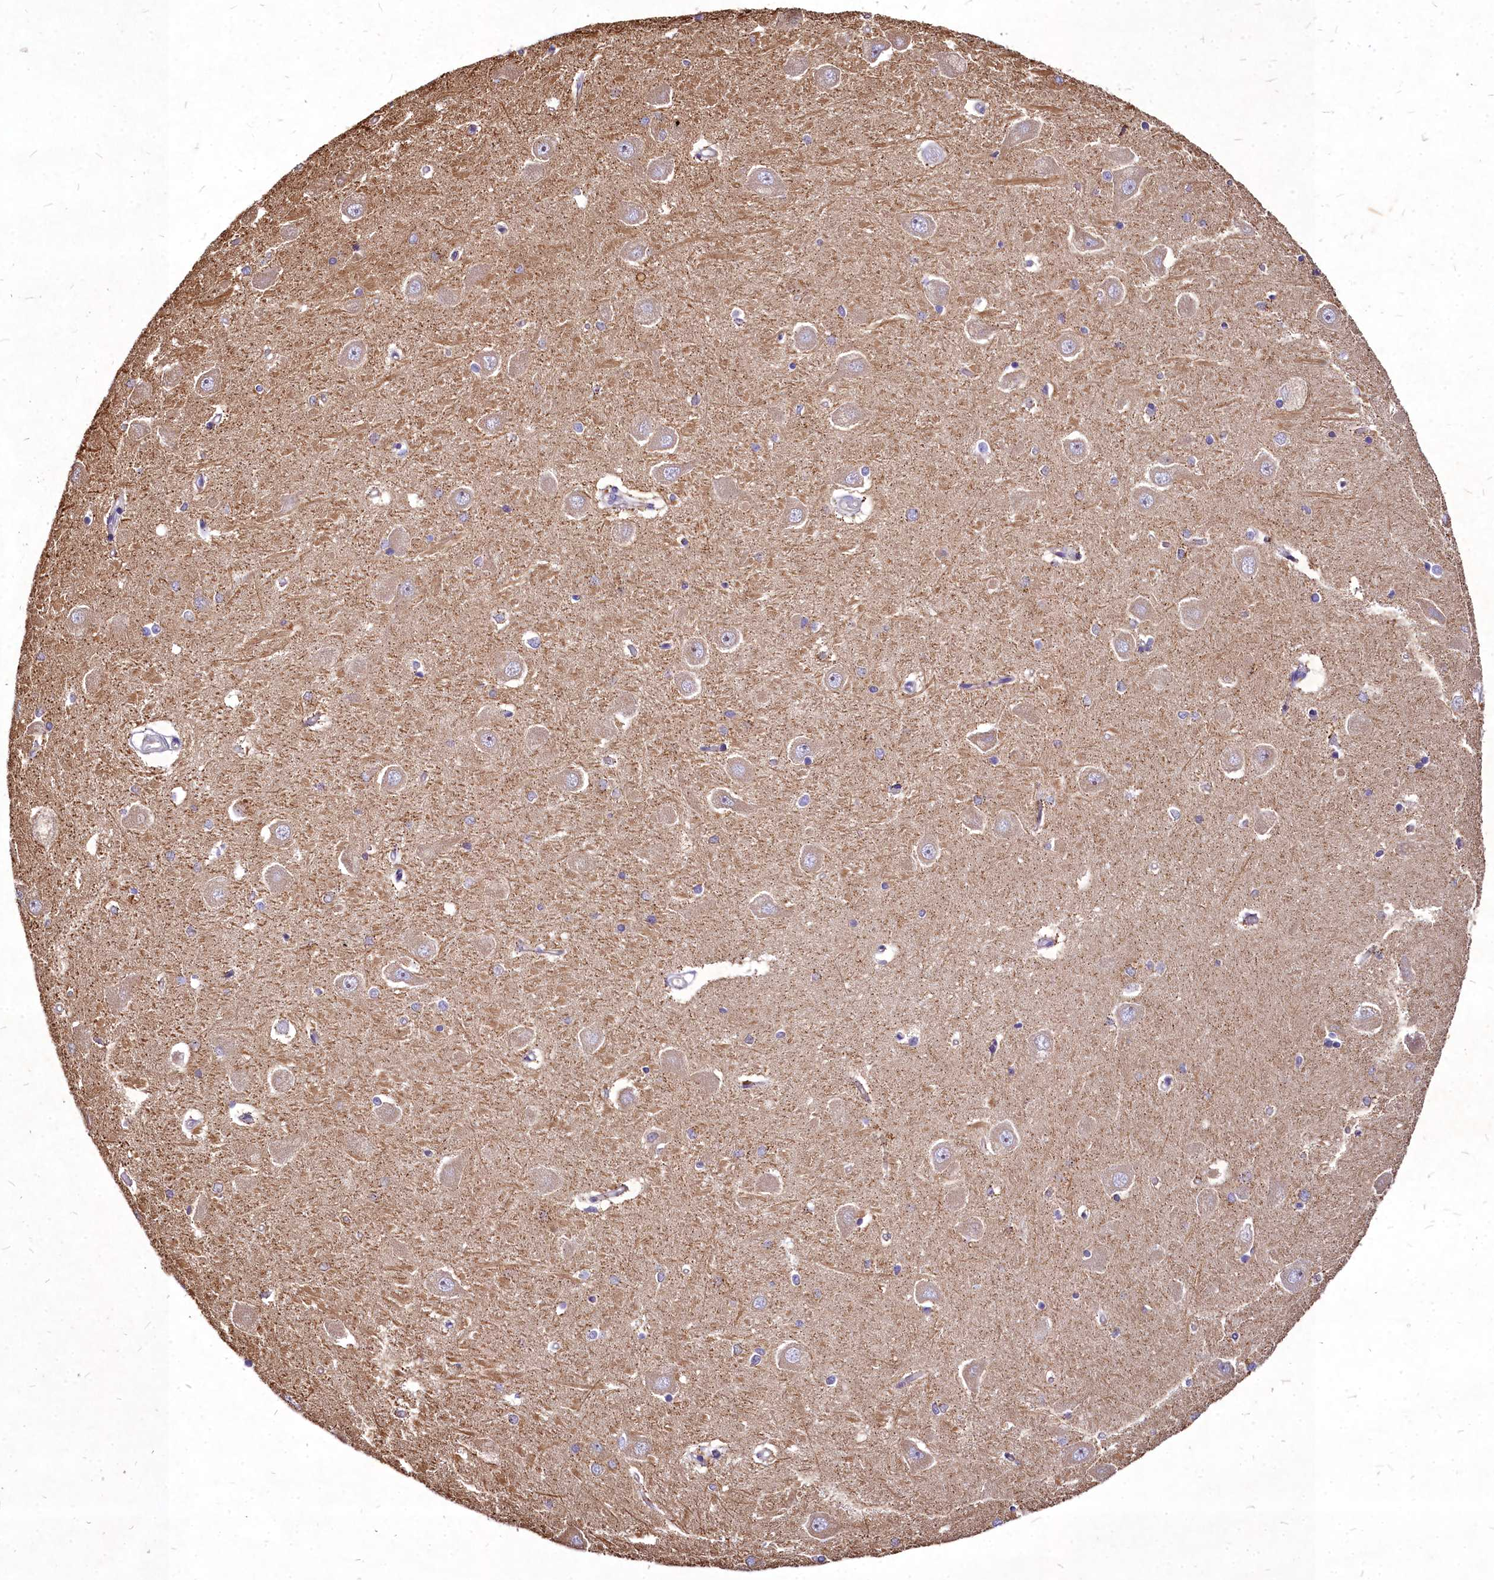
{"staining": {"intensity": "weak", "quantity": "<25%", "location": "cytoplasmic/membranous"}, "tissue": "hippocampus", "cell_type": "Glial cells", "image_type": "normal", "snomed": [{"axis": "morphology", "description": "Normal tissue, NOS"}, {"axis": "topography", "description": "Hippocampus"}], "caption": "DAB (3,3'-diaminobenzidine) immunohistochemical staining of unremarkable hippocampus reveals no significant staining in glial cells.", "gene": "SKA1", "patient": {"sex": "male", "age": 45}}